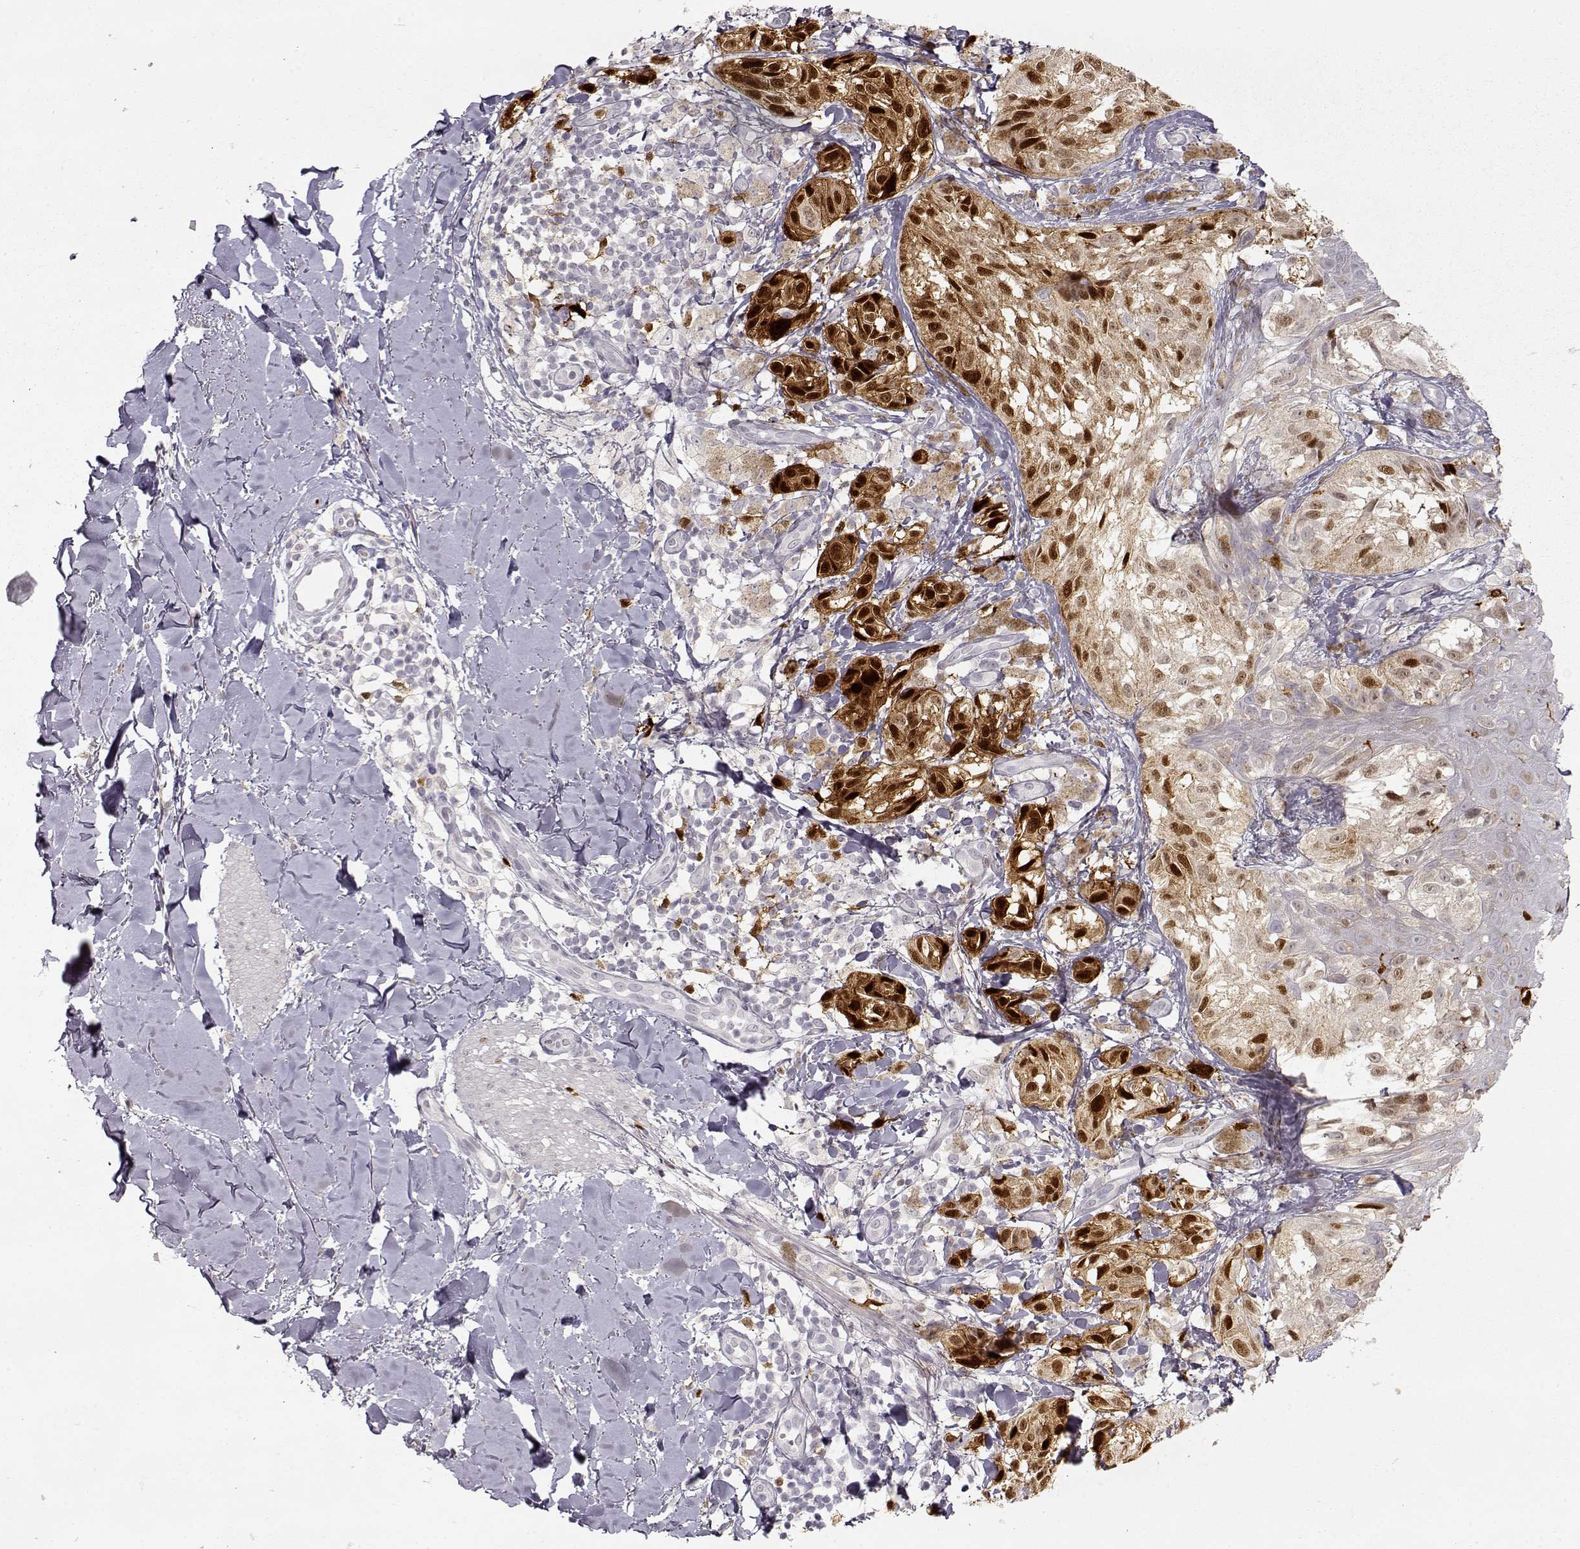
{"staining": {"intensity": "strong", "quantity": "25%-75%", "location": "cytoplasmic/membranous,nuclear"}, "tissue": "melanoma", "cell_type": "Tumor cells", "image_type": "cancer", "snomed": [{"axis": "morphology", "description": "Malignant melanoma, NOS"}, {"axis": "topography", "description": "Skin"}], "caption": "Immunohistochemistry (DAB (3,3'-diaminobenzidine)) staining of malignant melanoma reveals strong cytoplasmic/membranous and nuclear protein staining in about 25%-75% of tumor cells.", "gene": "S100B", "patient": {"sex": "male", "age": 36}}